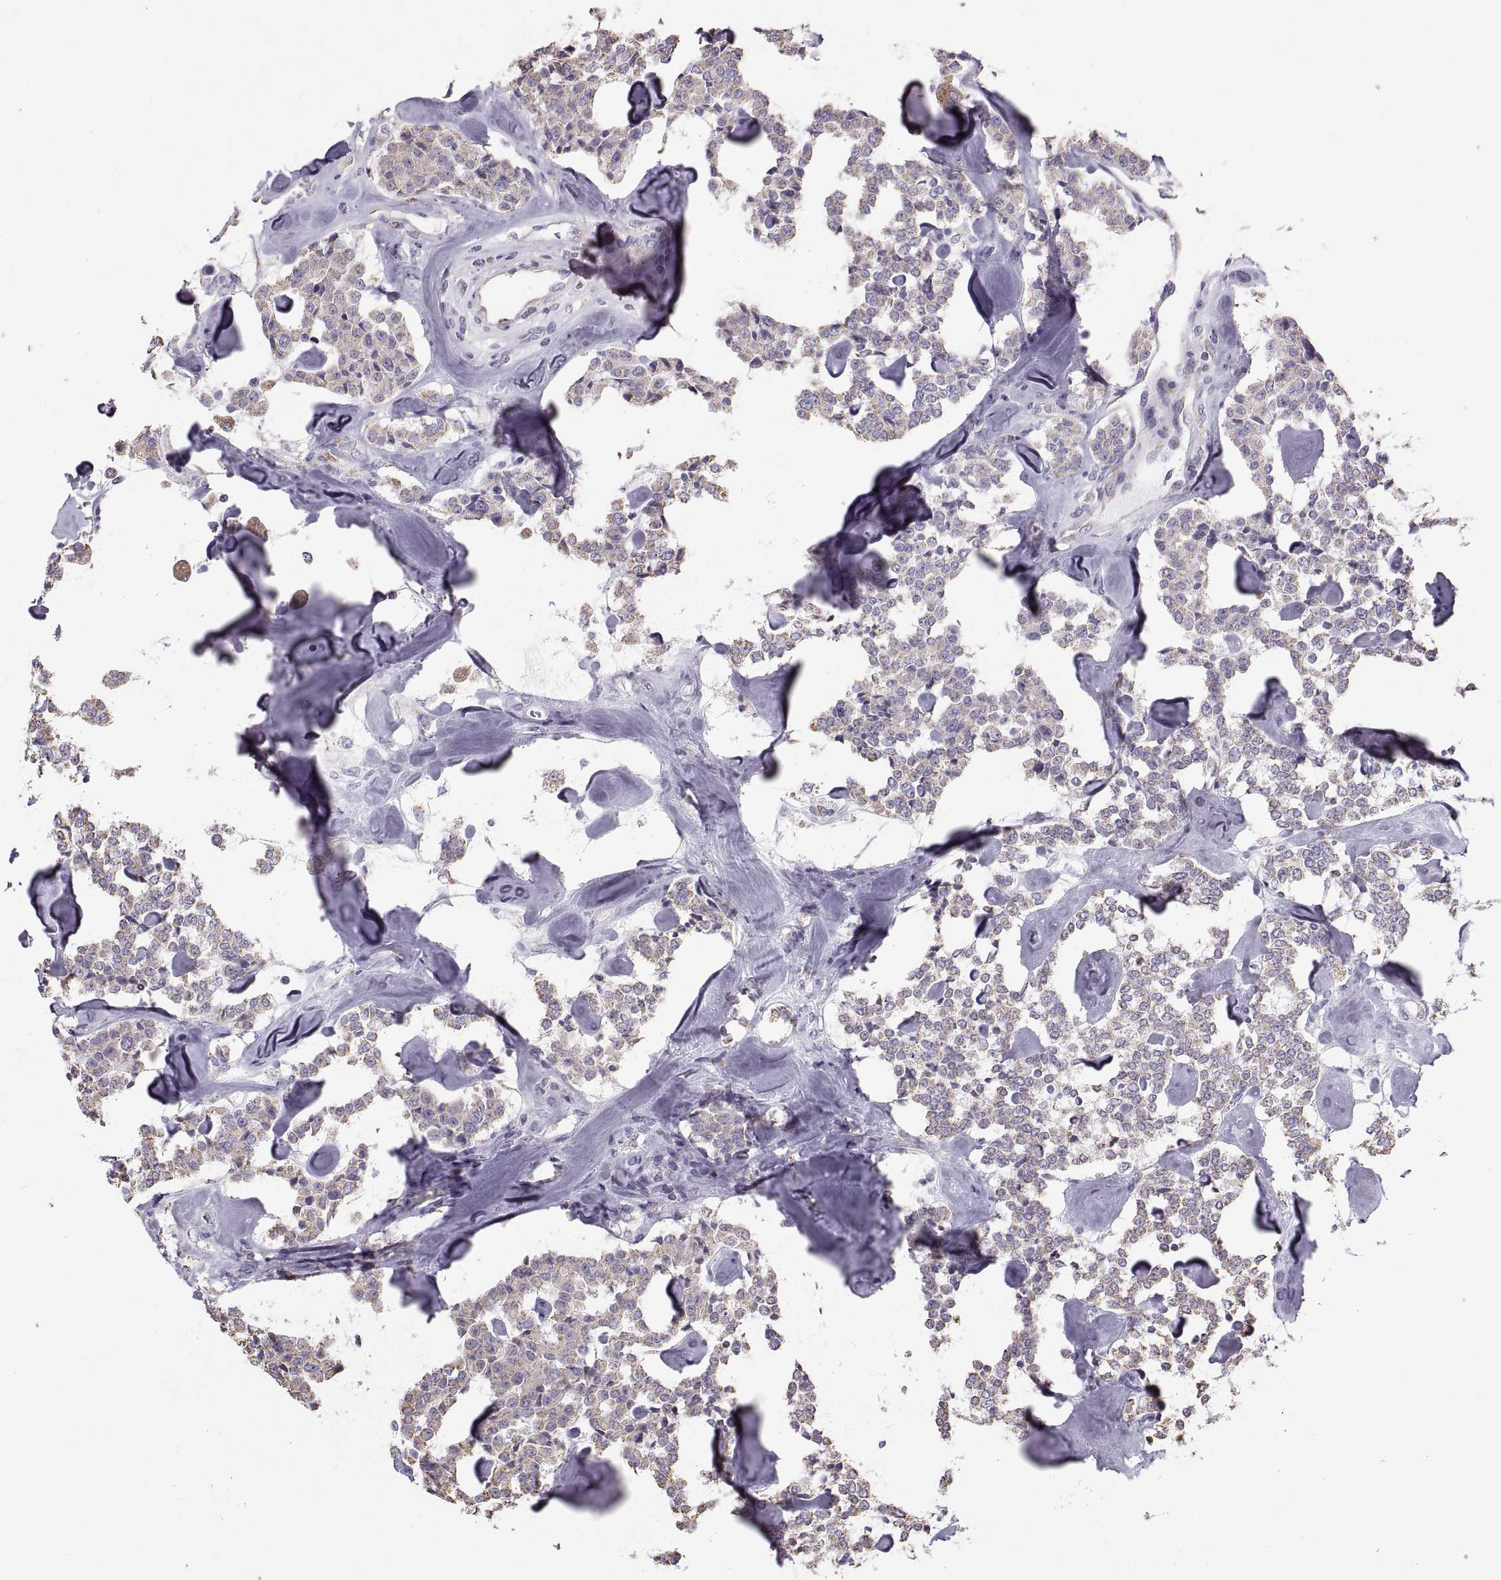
{"staining": {"intensity": "weak", "quantity": ">75%", "location": "cytoplasmic/membranous"}, "tissue": "carcinoid", "cell_type": "Tumor cells", "image_type": "cancer", "snomed": [{"axis": "morphology", "description": "Carcinoid, malignant, NOS"}, {"axis": "topography", "description": "Pancreas"}], "caption": "Carcinoid (malignant) stained for a protein (brown) exhibits weak cytoplasmic/membranous positive staining in approximately >75% of tumor cells.", "gene": "STMND1", "patient": {"sex": "male", "age": 41}}